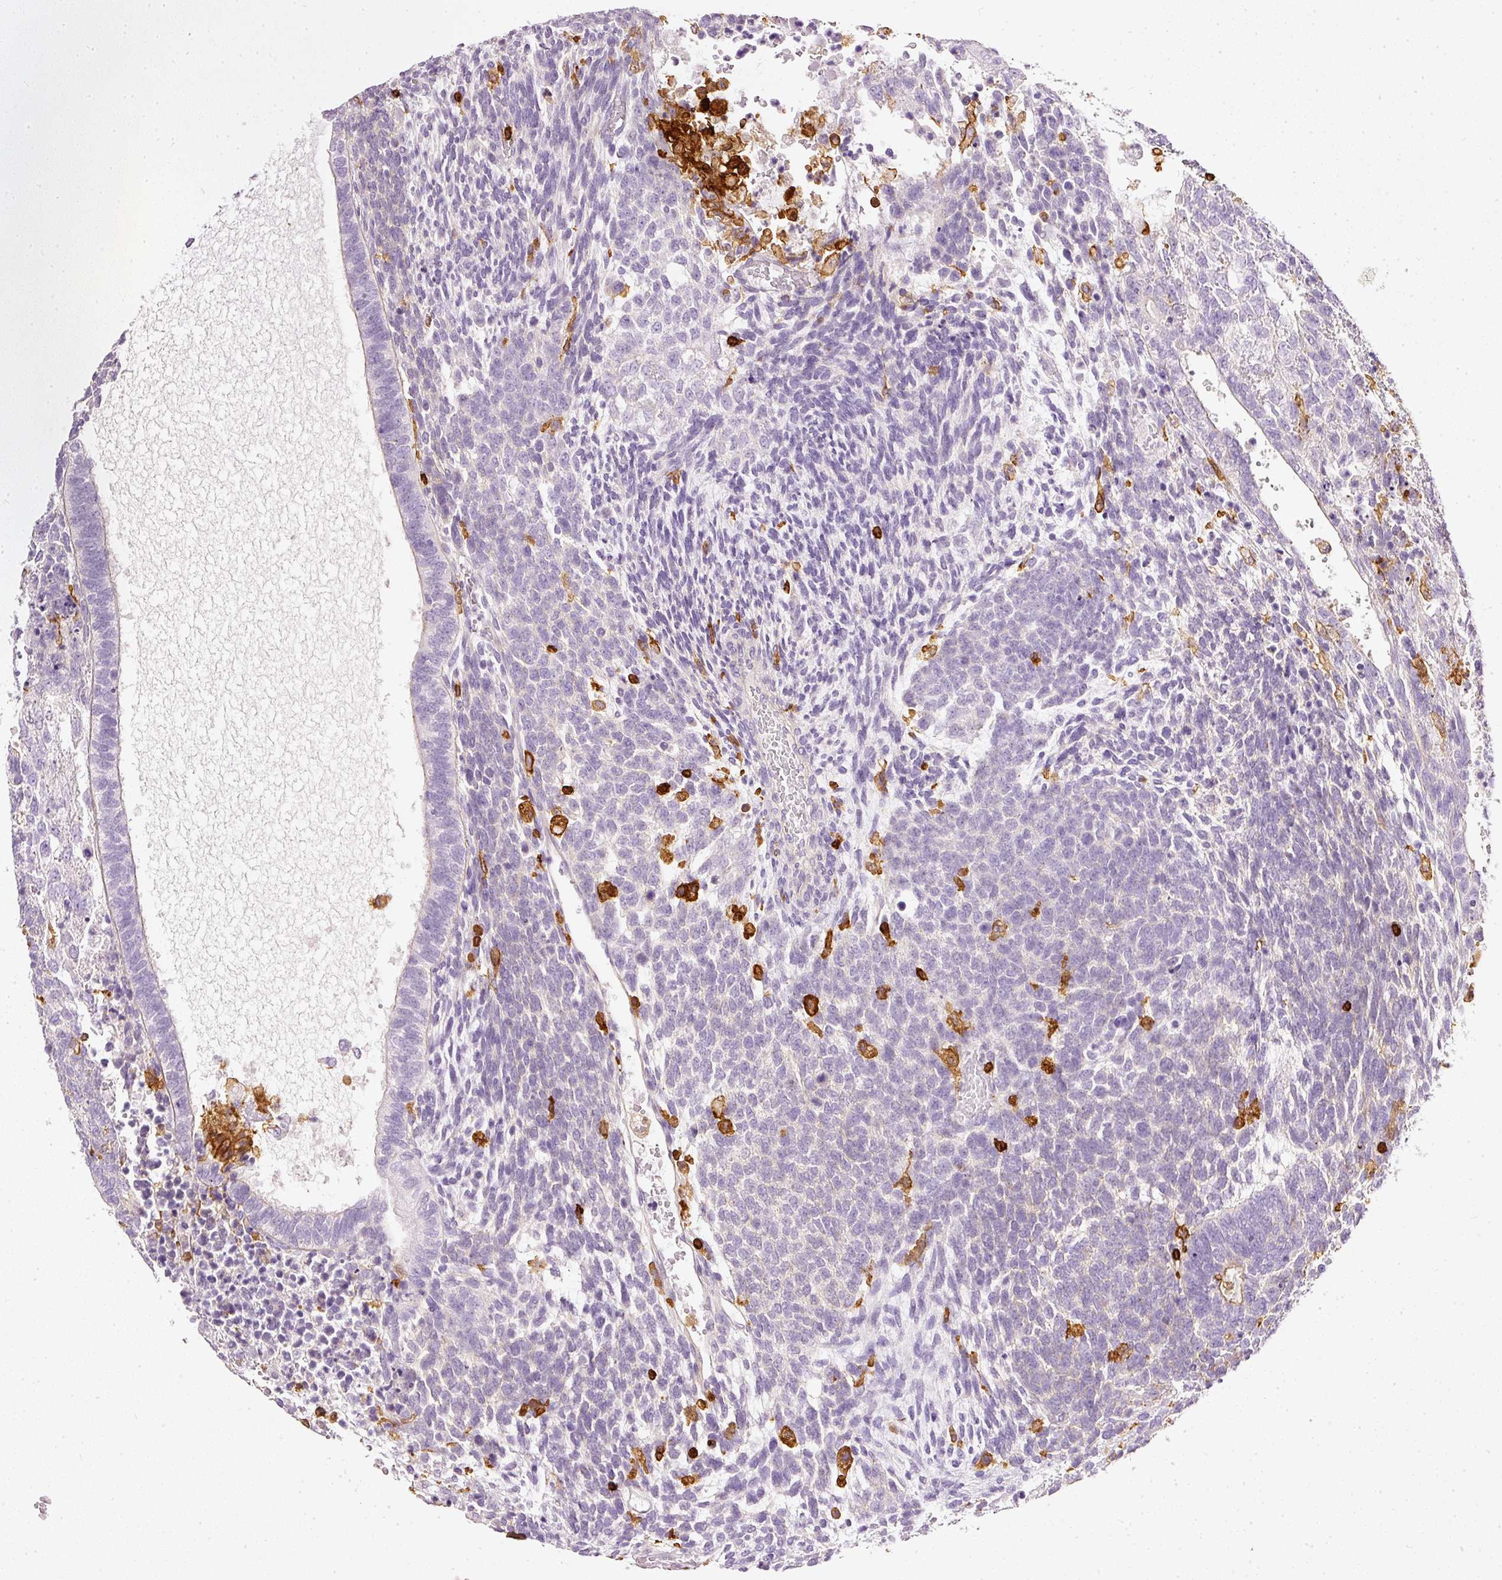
{"staining": {"intensity": "negative", "quantity": "none", "location": "none"}, "tissue": "testis cancer", "cell_type": "Tumor cells", "image_type": "cancer", "snomed": [{"axis": "morphology", "description": "Carcinoma, Embryonal, NOS"}, {"axis": "topography", "description": "Testis"}], "caption": "Tumor cells show no significant protein staining in embryonal carcinoma (testis).", "gene": "EVL", "patient": {"sex": "male", "age": 23}}